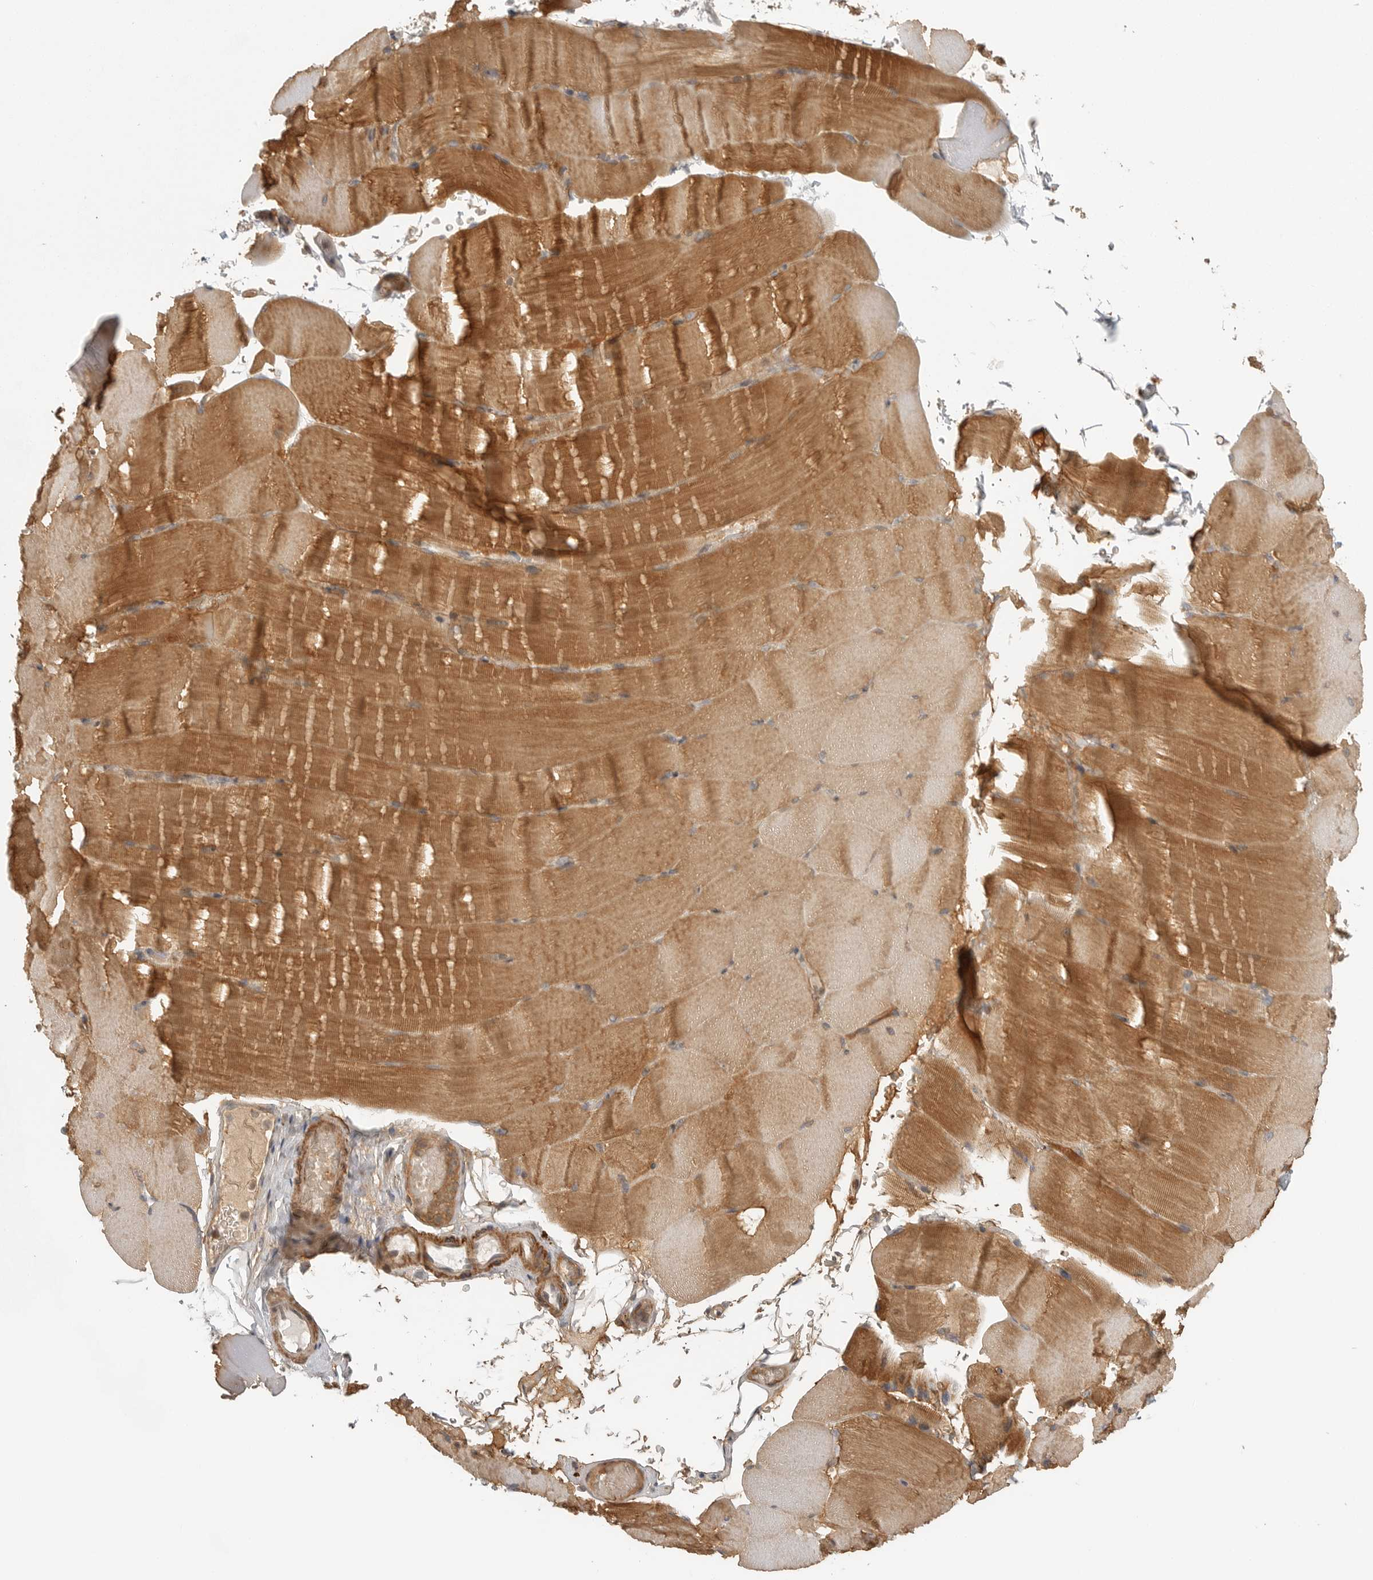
{"staining": {"intensity": "moderate", "quantity": ">75%", "location": "cytoplasmic/membranous"}, "tissue": "skeletal muscle", "cell_type": "Myocytes", "image_type": "normal", "snomed": [{"axis": "morphology", "description": "Normal tissue, NOS"}, {"axis": "topography", "description": "Skeletal muscle"}, {"axis": "topography", "description": "Parathyroid gland"}], "caption": "Human skeletal muscle stained for a protein (brown) exhibits moderate cytoplasmic/membranous positive positivity in approximately >75% of myocytes.", "gene": "CCPG1", "patient": {"sex": "female", "age": 37}}